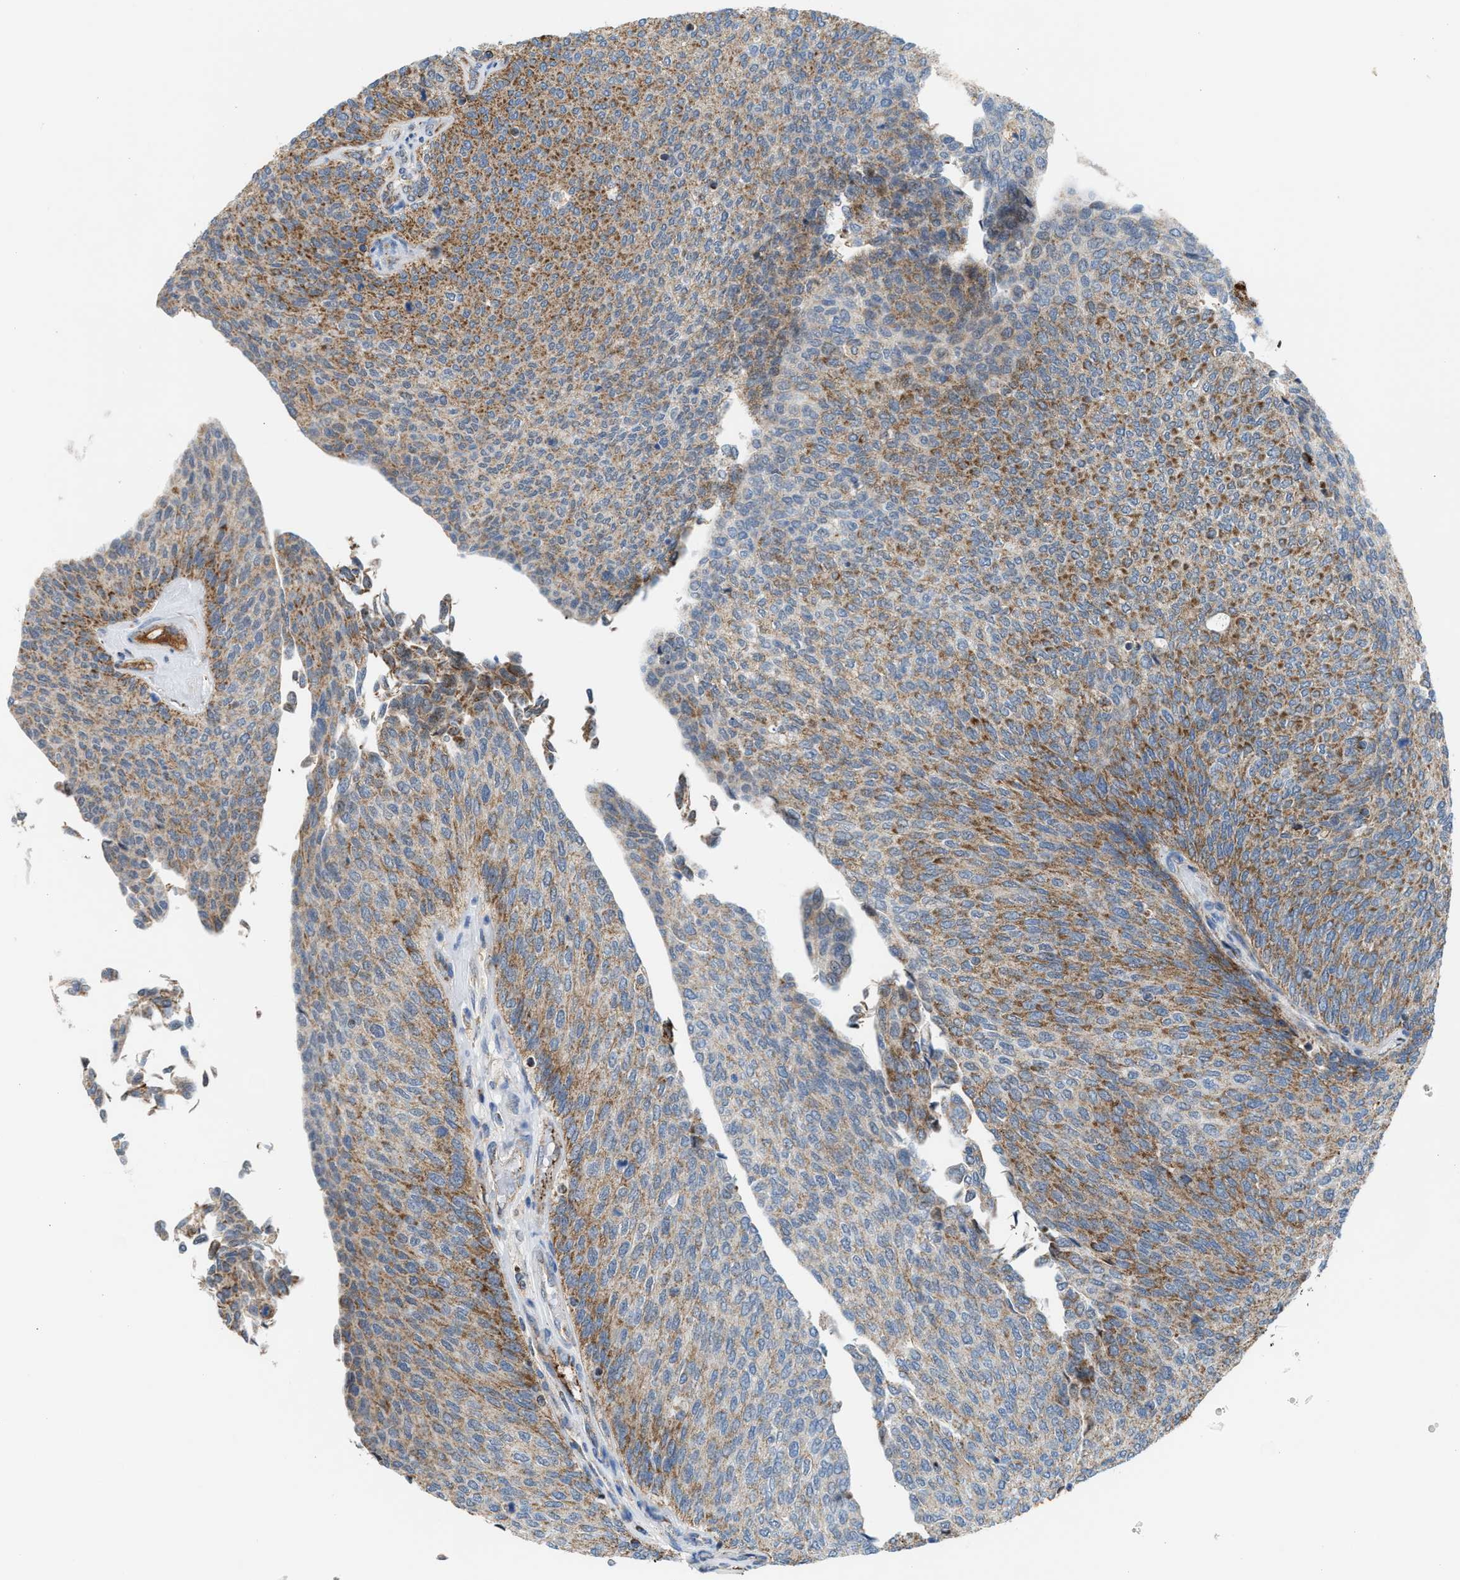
{"staining": {"intensity": "strong", "quantity": ">75%", "location": "cytoplasmic/membranous"}, "tissue": "urothelial cancer", "cell_type": "Tumor cells", "image_type": "cancer", "snomed": [{"axis": "morphology", "description": "Urothelial carcinoma, Low grade"}, {"axis": "topography", "description": "Urinary bladder"}], "caption": "Human urothelial cancer stained with a brown dye reveals strong cytoplasmic/membranous positive expression in approximately >75% of tumor cells.", "gene": "PMPCA", "patient": {"sex": "female", "age": 79}}